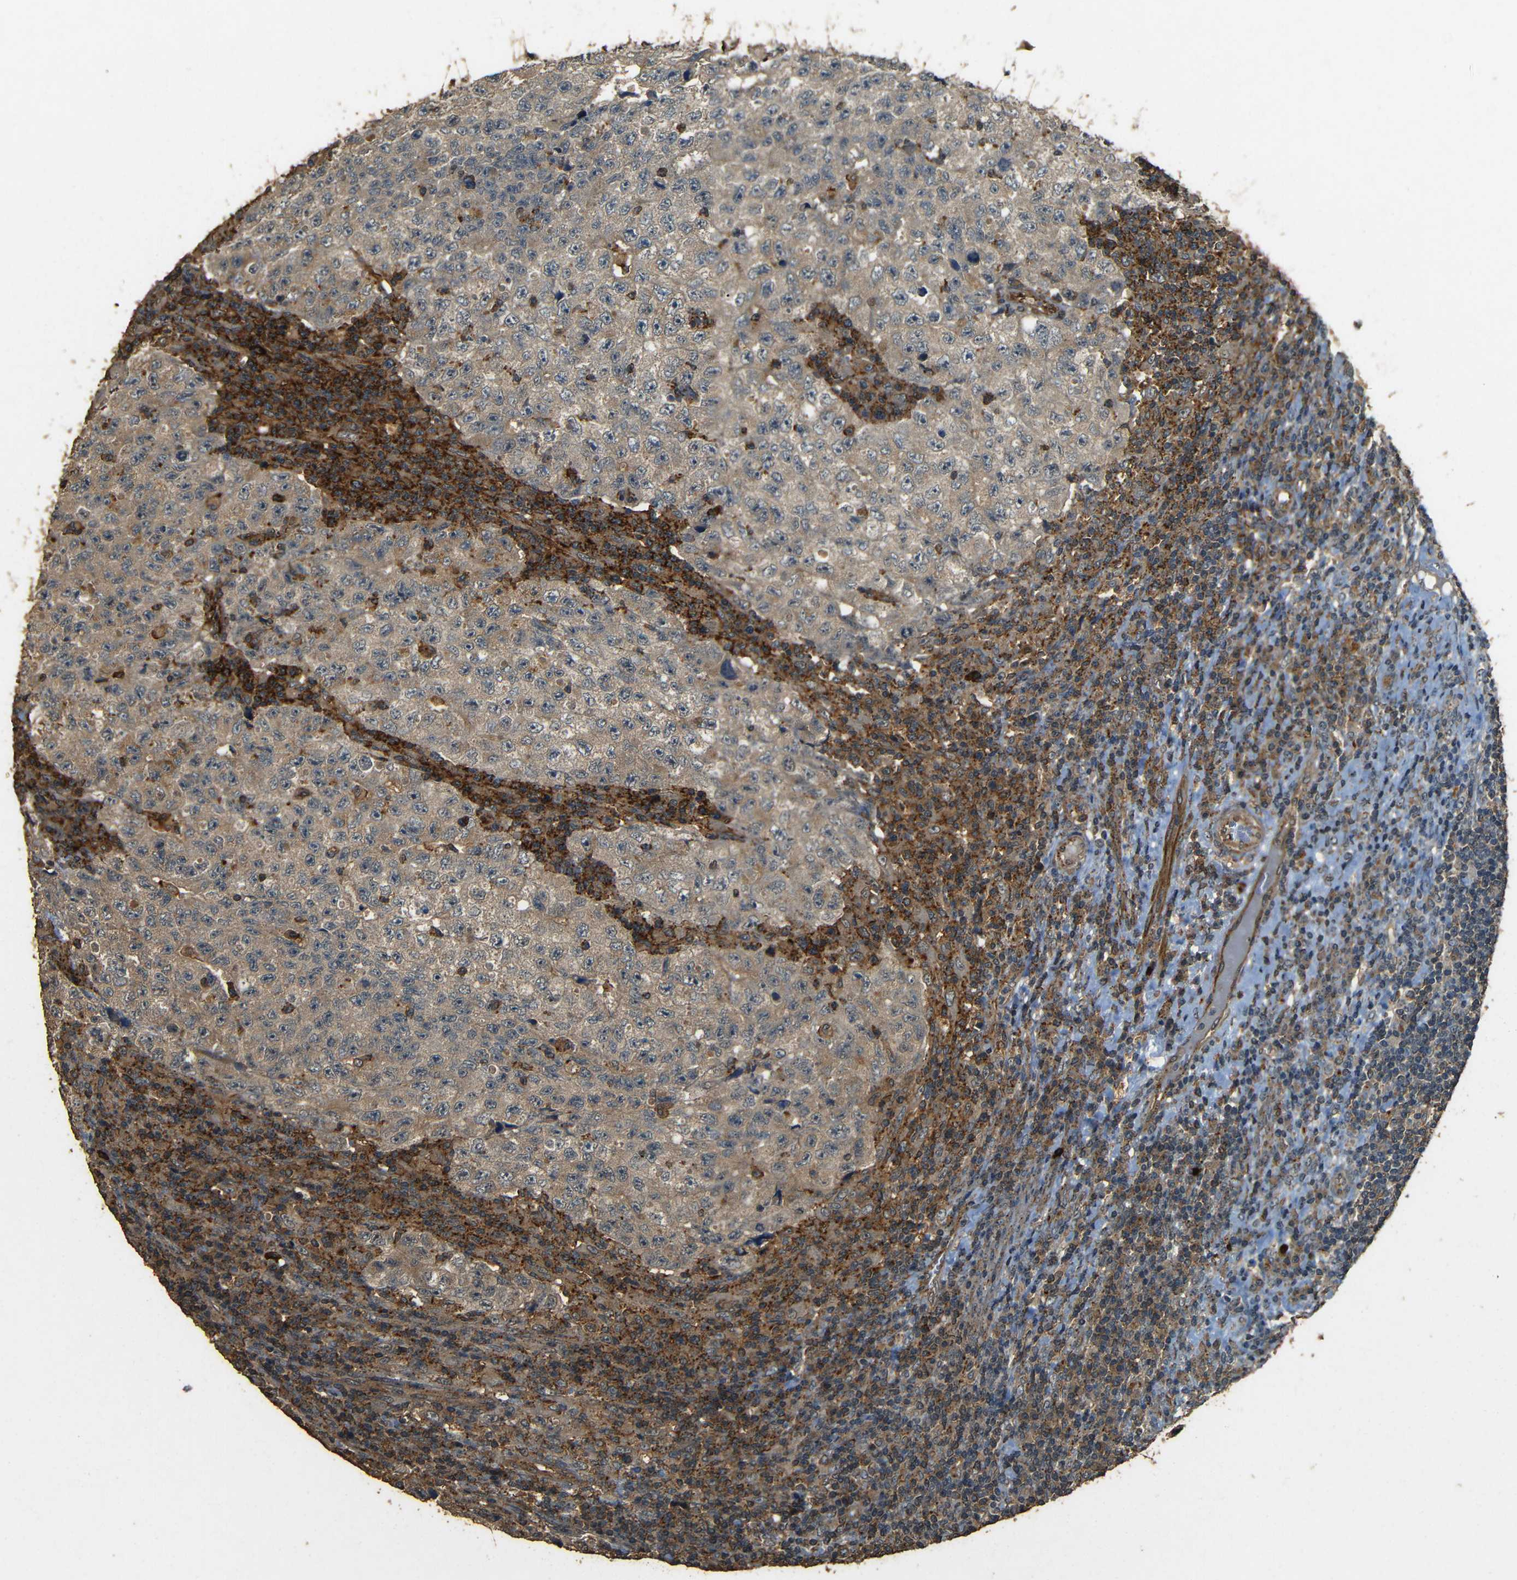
{"staining": {"intensity": "weak", "quantity": ">75%", "location": "cytoplasmic/membranous"}, "tissue": "testis cancer", "cell_type": "Tumor cells", "image_type": "cancer", "snomed": [{"axis": "morphology", "description": "Necrosis, NOS"}, {"axis": "morphology", "description": "Carcinoma, Embryonal, NOS"}, {"axis": "topography", "description": "Testis"}], "caption": "Testis embryonal carcinoma stained for a protein exhibits weak cytoplasmic/membranous positivity in tumor cells.", "gene": "PDE5A", "patient": {"sex": "male", "age": 19}}